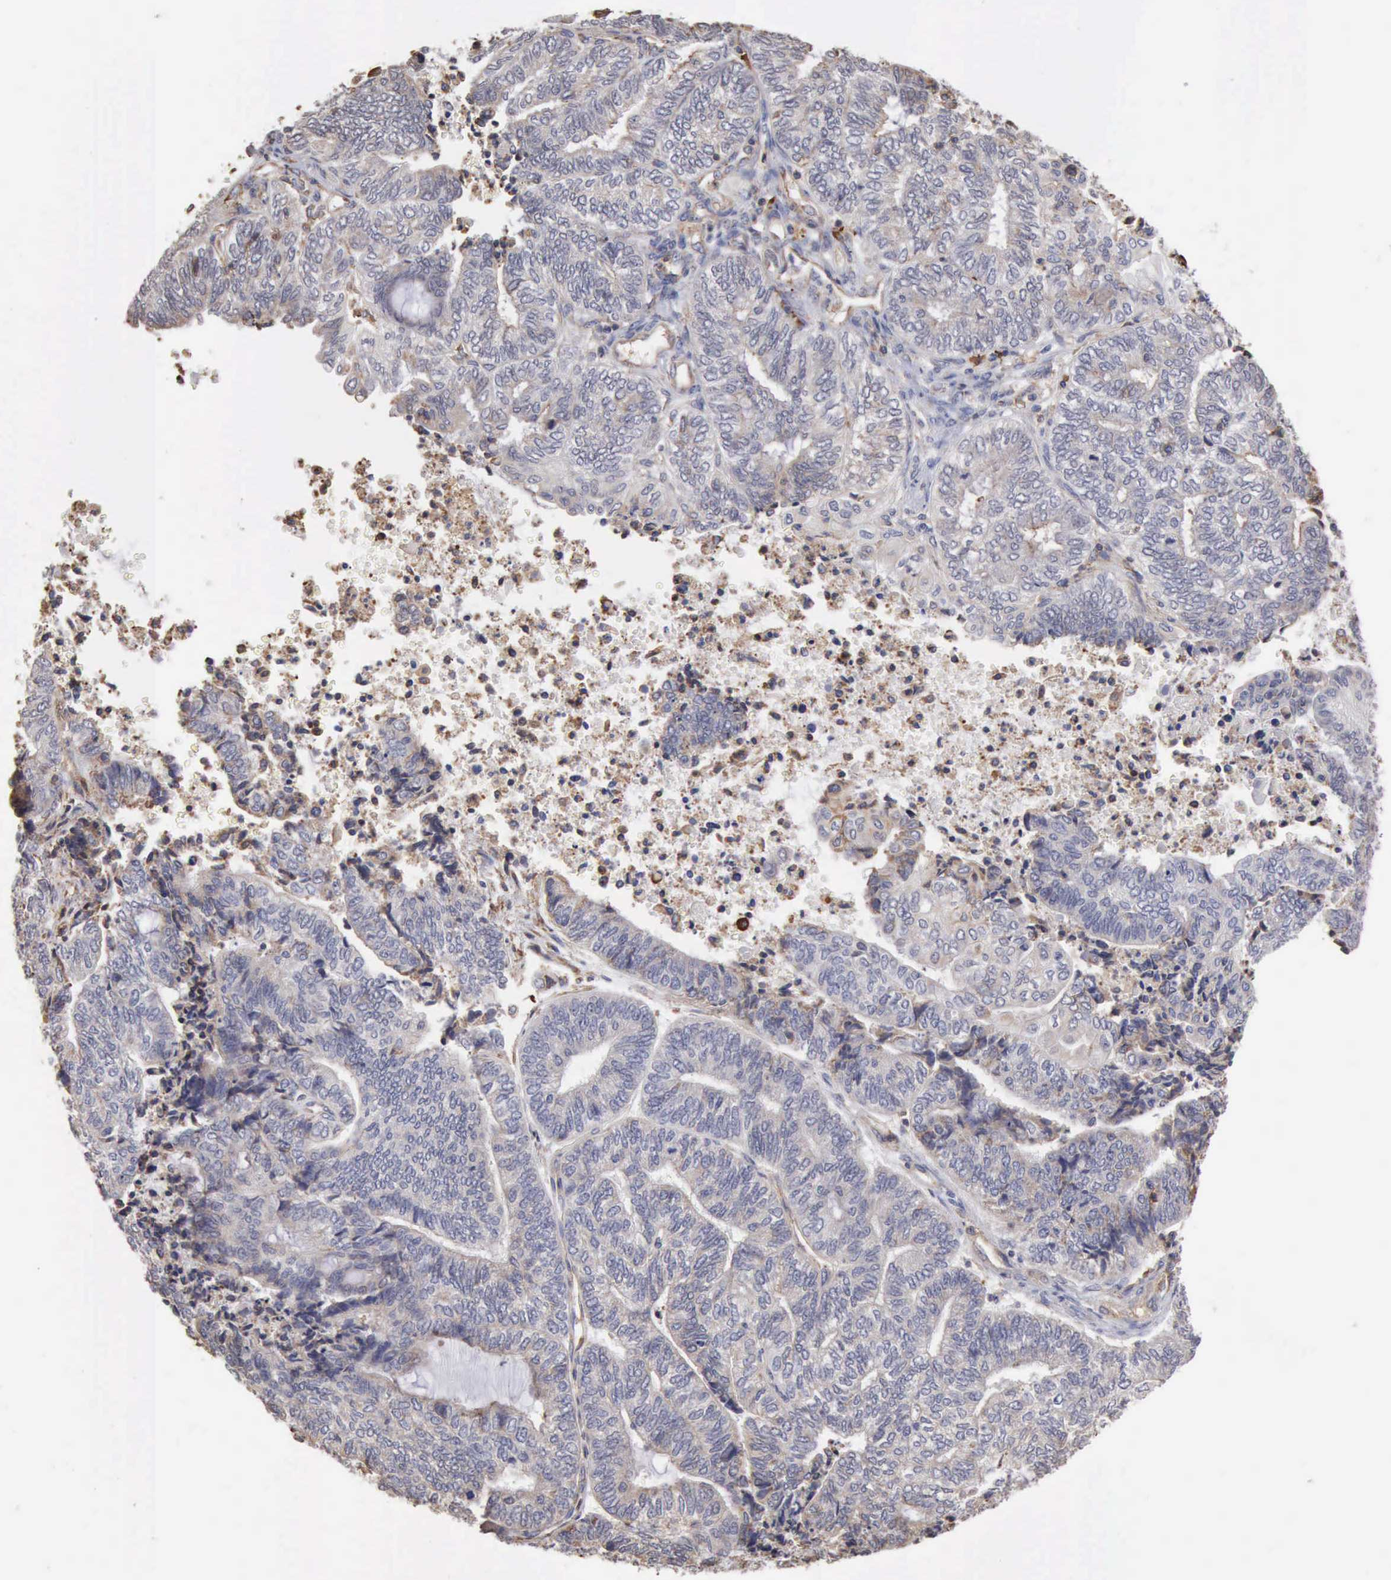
{"staining": {"intensity": "weak", "quantity": "25%-75%", "location": "cytoplasmic/membranous"}, "tissue": "endometrial cancer", "cell_type": "Tumor cells", "image_type": "cancer", "snomed": [{"axis": "morphology", "description": "Adenocarcinoma, NOS"}, {"axis": "topography", "description": "Uterus"}, {"axis": "topography", "description": "Endometrium"}], "caption": "Protein staining by immunohistochemistry (IHC) shows weak cytoplasmic/membranous positivity in approximately 25%-75% of tumor cells in adenocarcinoma (endometrial).", "gene": "GPR101", "patient": {"sex": "female", "age": 70}}